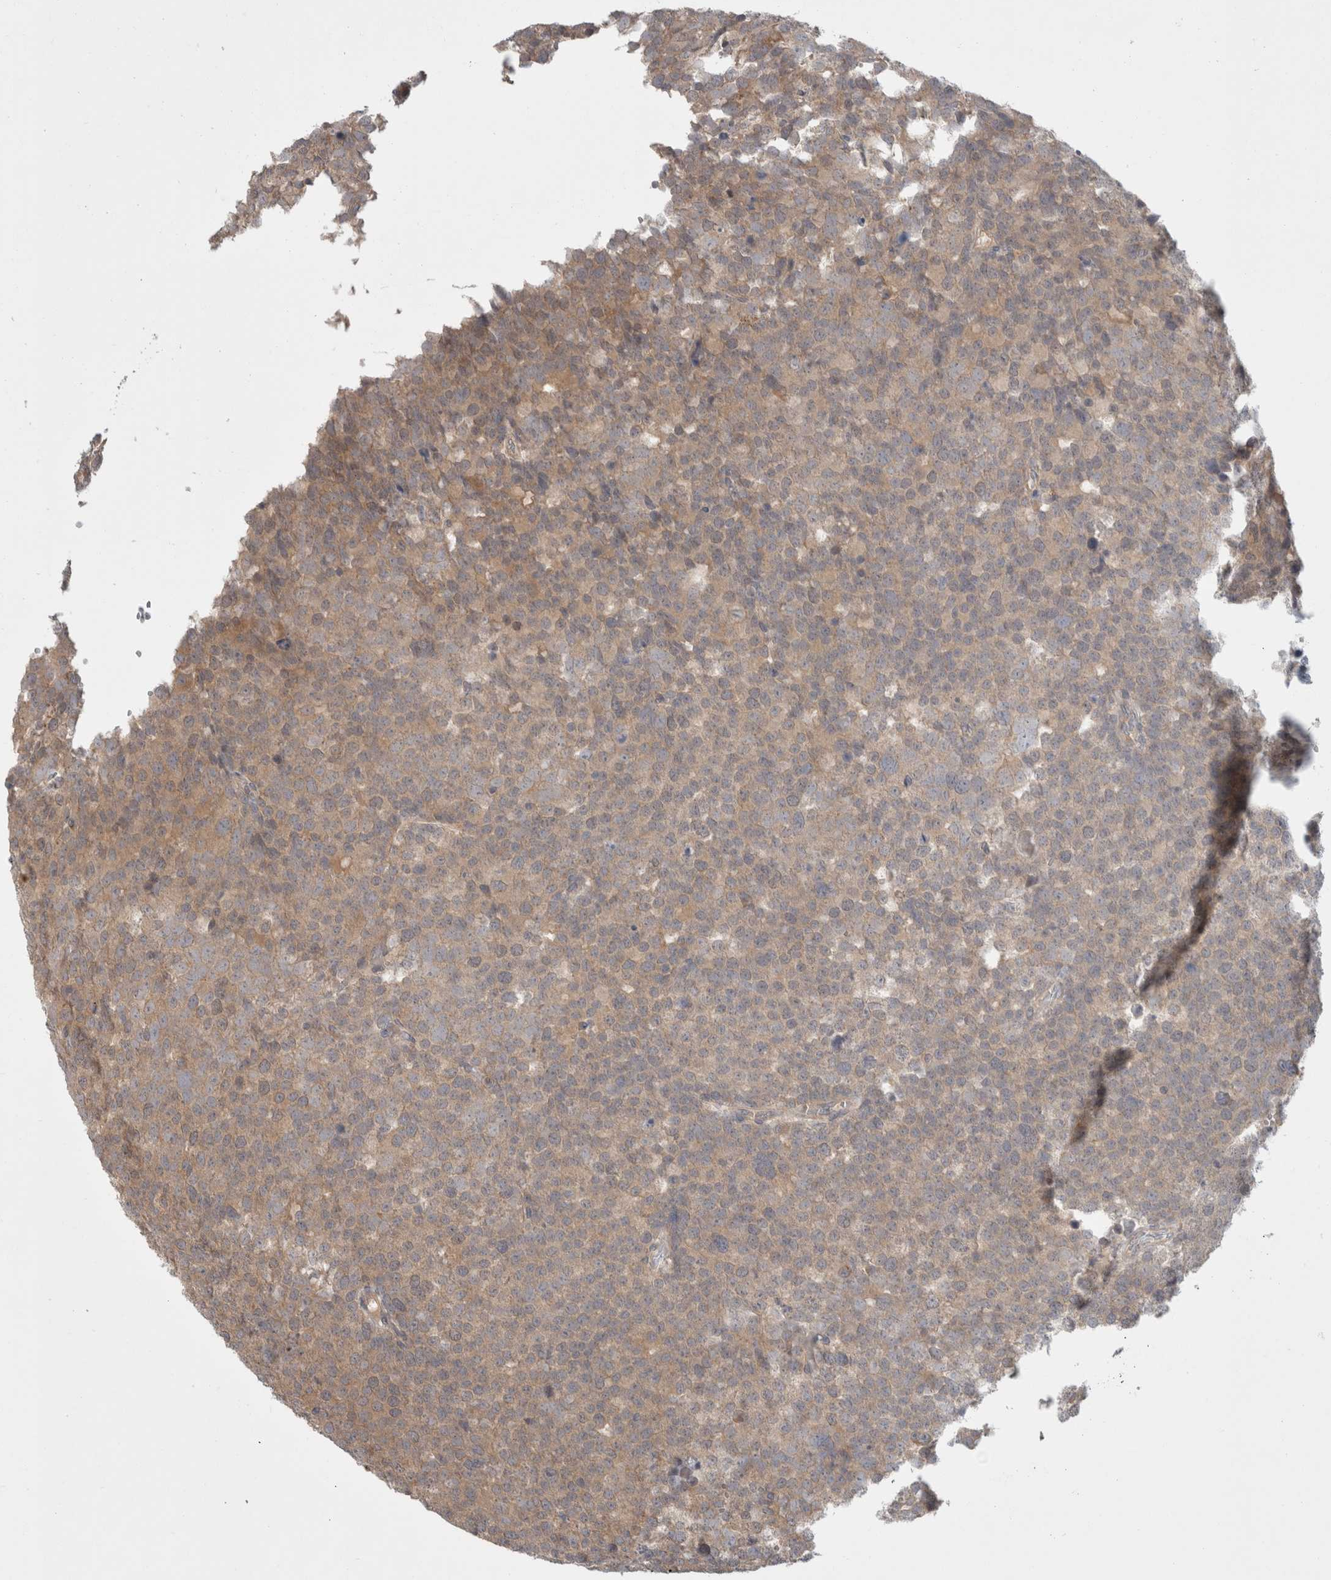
{"staining": {"intensity": "weak", "quantity": ">75%", "location": "cytoplasmic/membranous"}, "tissue": "testis cancer", "cell_type": "Tumor cells", "image_type": "cancer", "snomed": [{"axis": "morphology", "description": "Seminoma, NOS"}, {"axis": "topography", "description": "Testis"}], "caption": "Immunohistochemistry (IHC) staining of testis cancer, which shows low levels of weak cytoplasmic/membranous staining in approximately >75% of tumor cells indicating weak cytoplasmic/membranous protein expression. The staining was performed using DAB (3,3'-diaminobenzidine) (brown) for protein detection and nuclei were counterstained in hematoxylin (blue).", "gene": "HROB", "patient": {"sex": "male", "age": 71}}